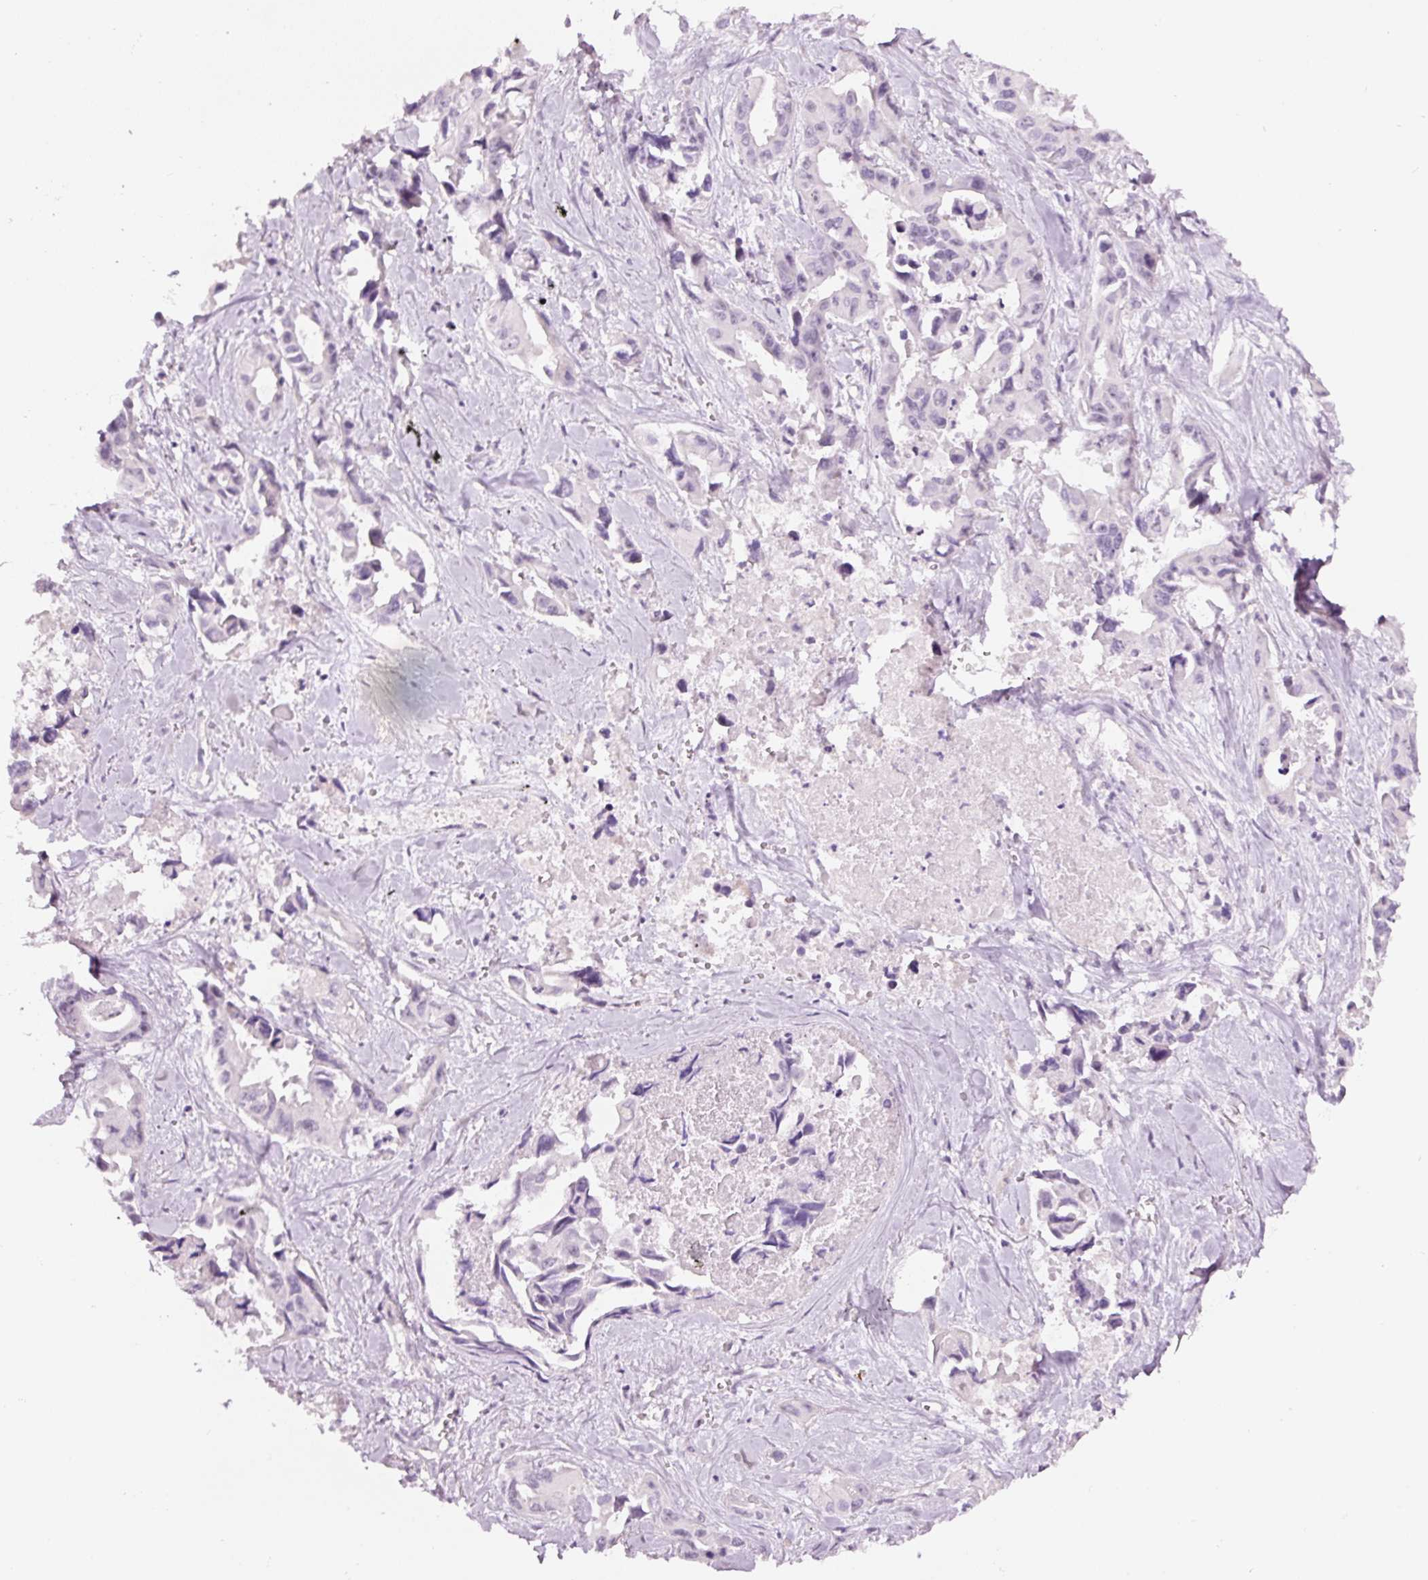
{"staining": {"intensity": "negative", "quantity": "none", "location": "none"}, "tissue": "lung cancer", "cell_type": "Tumor cells", "image_type": "cancer", "snomed": [{"axis": "morphology", "description": "Adenocarcinoma, NOS"}, {"axis": "topography", "description": "Lung"}], "caption": "Adenocarcinoma (lung) stained for a protein using immunohistochemistry shows no staining tumor cells.", "gene": "GCG", "patient": {"sex": "male", "age": 64}}